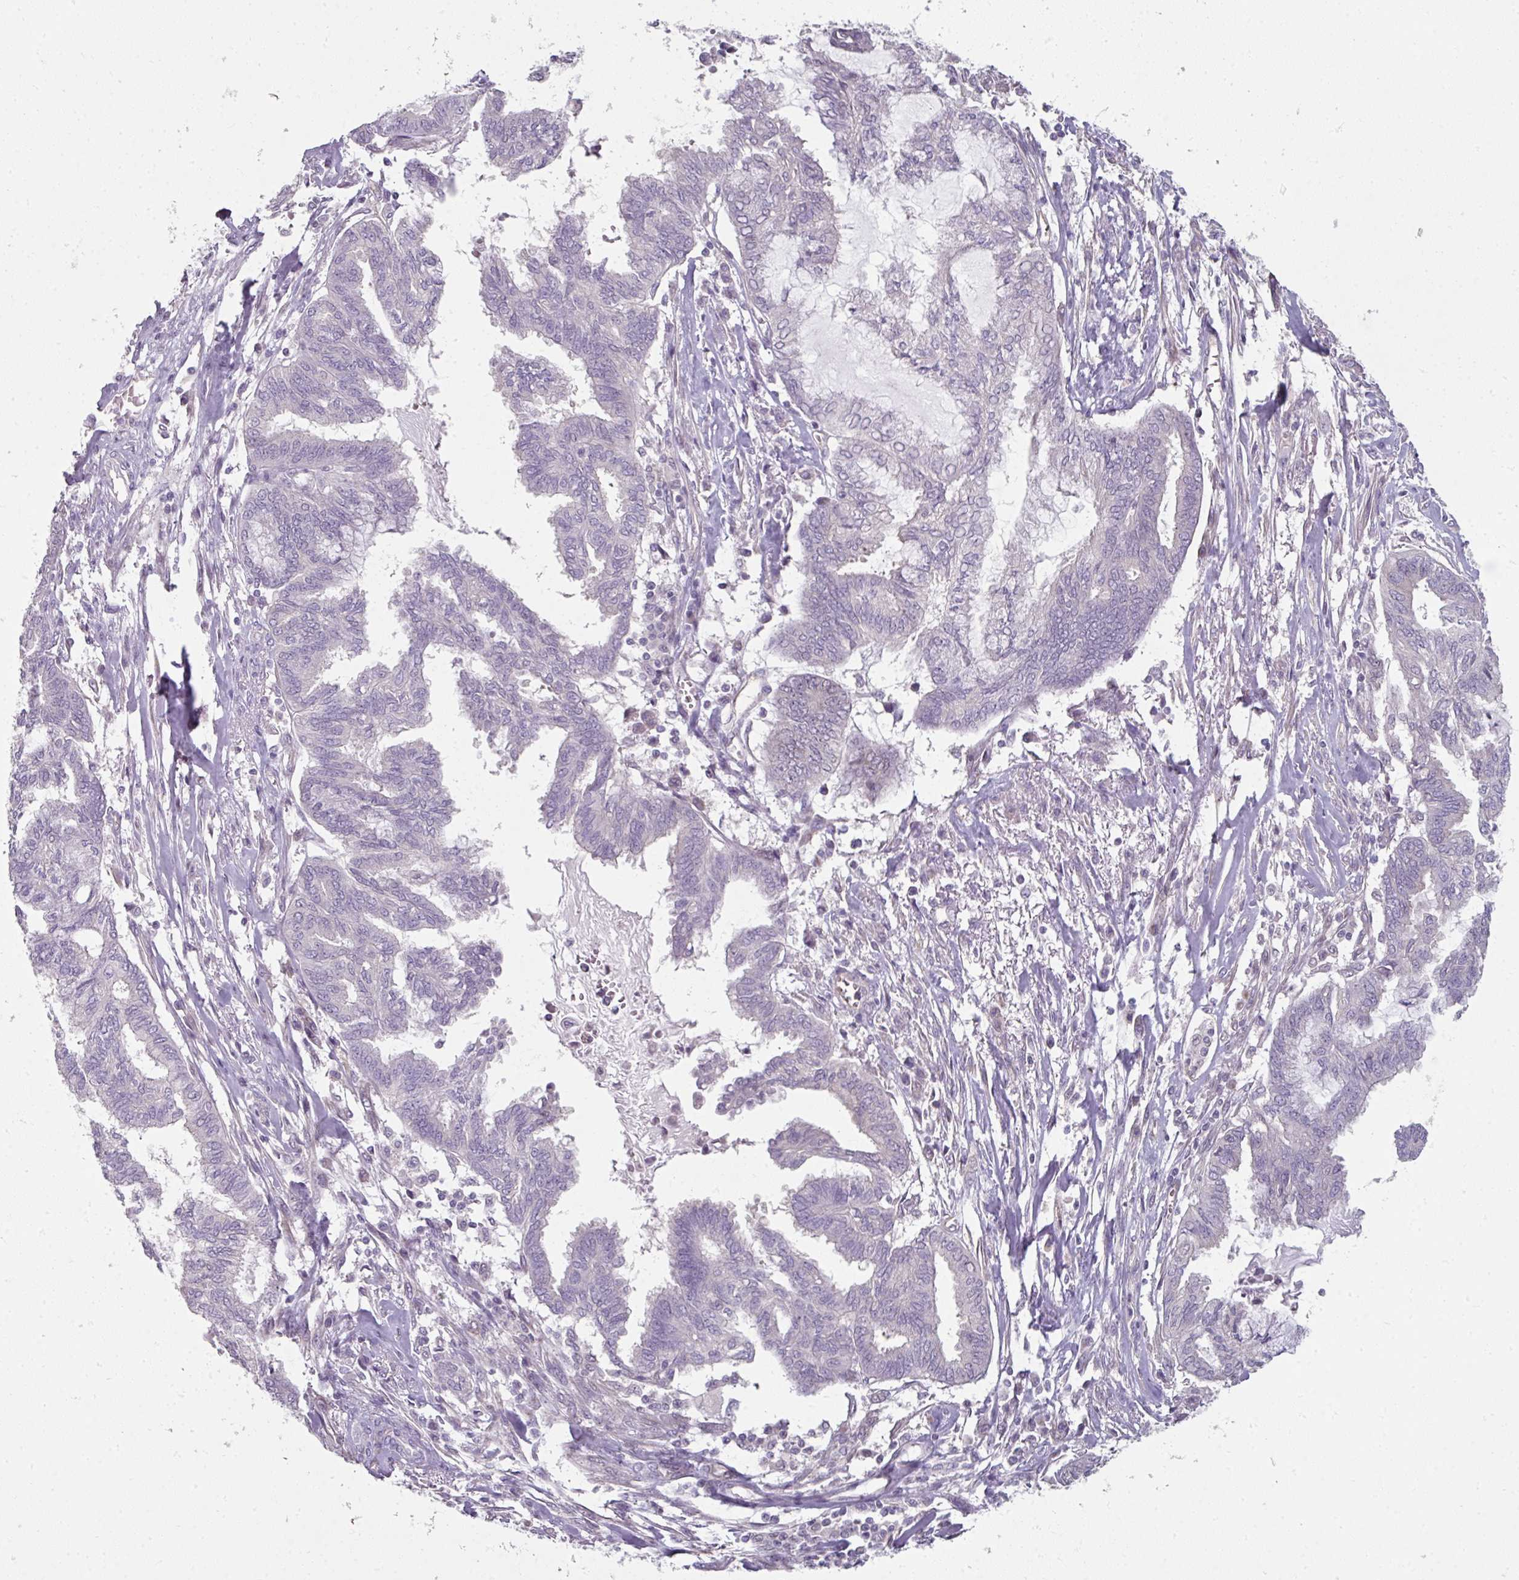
{"staining": {"intensity": "negative", "quantity": "none", "location": "none"}, "tissue": "endometrial cancer", "cell_type": "Tumor cells", "image_type": "cancer", "snomed": [{"axis": "morphology", "description": "Adenocarcinoma, NOS"}, {"axis": "topography", "description": "Endometrium"}], "caption": "Immunohistochemical staining of human endometrial cancer shows no significant staining in tumor cells.", "gene": "C19orf33", "patient": {"sex": "female", "age": 86}}